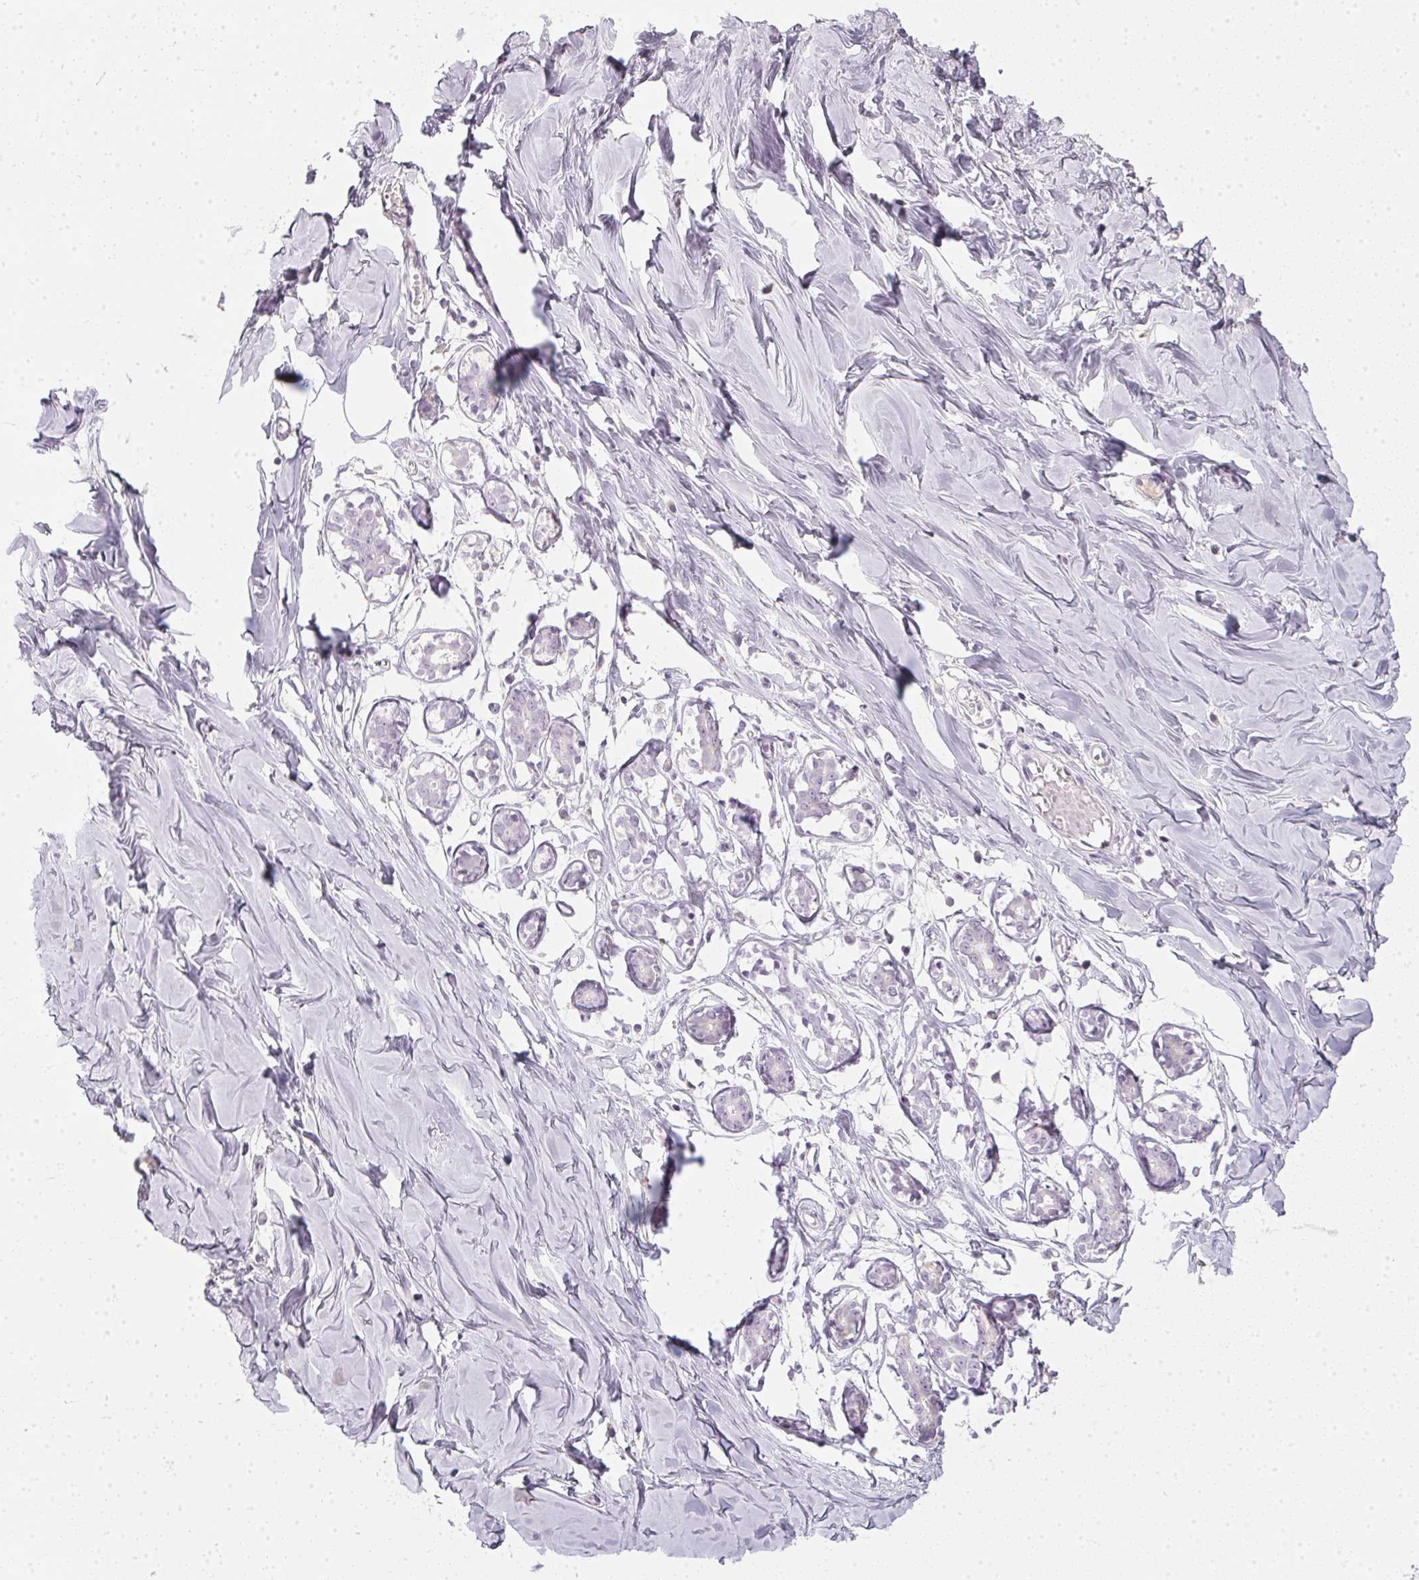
{"staining": {"intensity": "negative", "quantity": "none", "location": "none"}, "tissue": "breast", "cell_type": "Adipocytes", "image_type": "normal", "snomed": [{"axis": "morphology", "description": "Normal tissue, NOS"}, {"axis": "topography", "description": "Breast"}], "caption": "Adipocytes are negative for brown protein staining in benign breast. (IHC, brightfield microscopy, high magnification).", "gene": "TMEM72", "patient": {"sex": "female", "age": 27}}